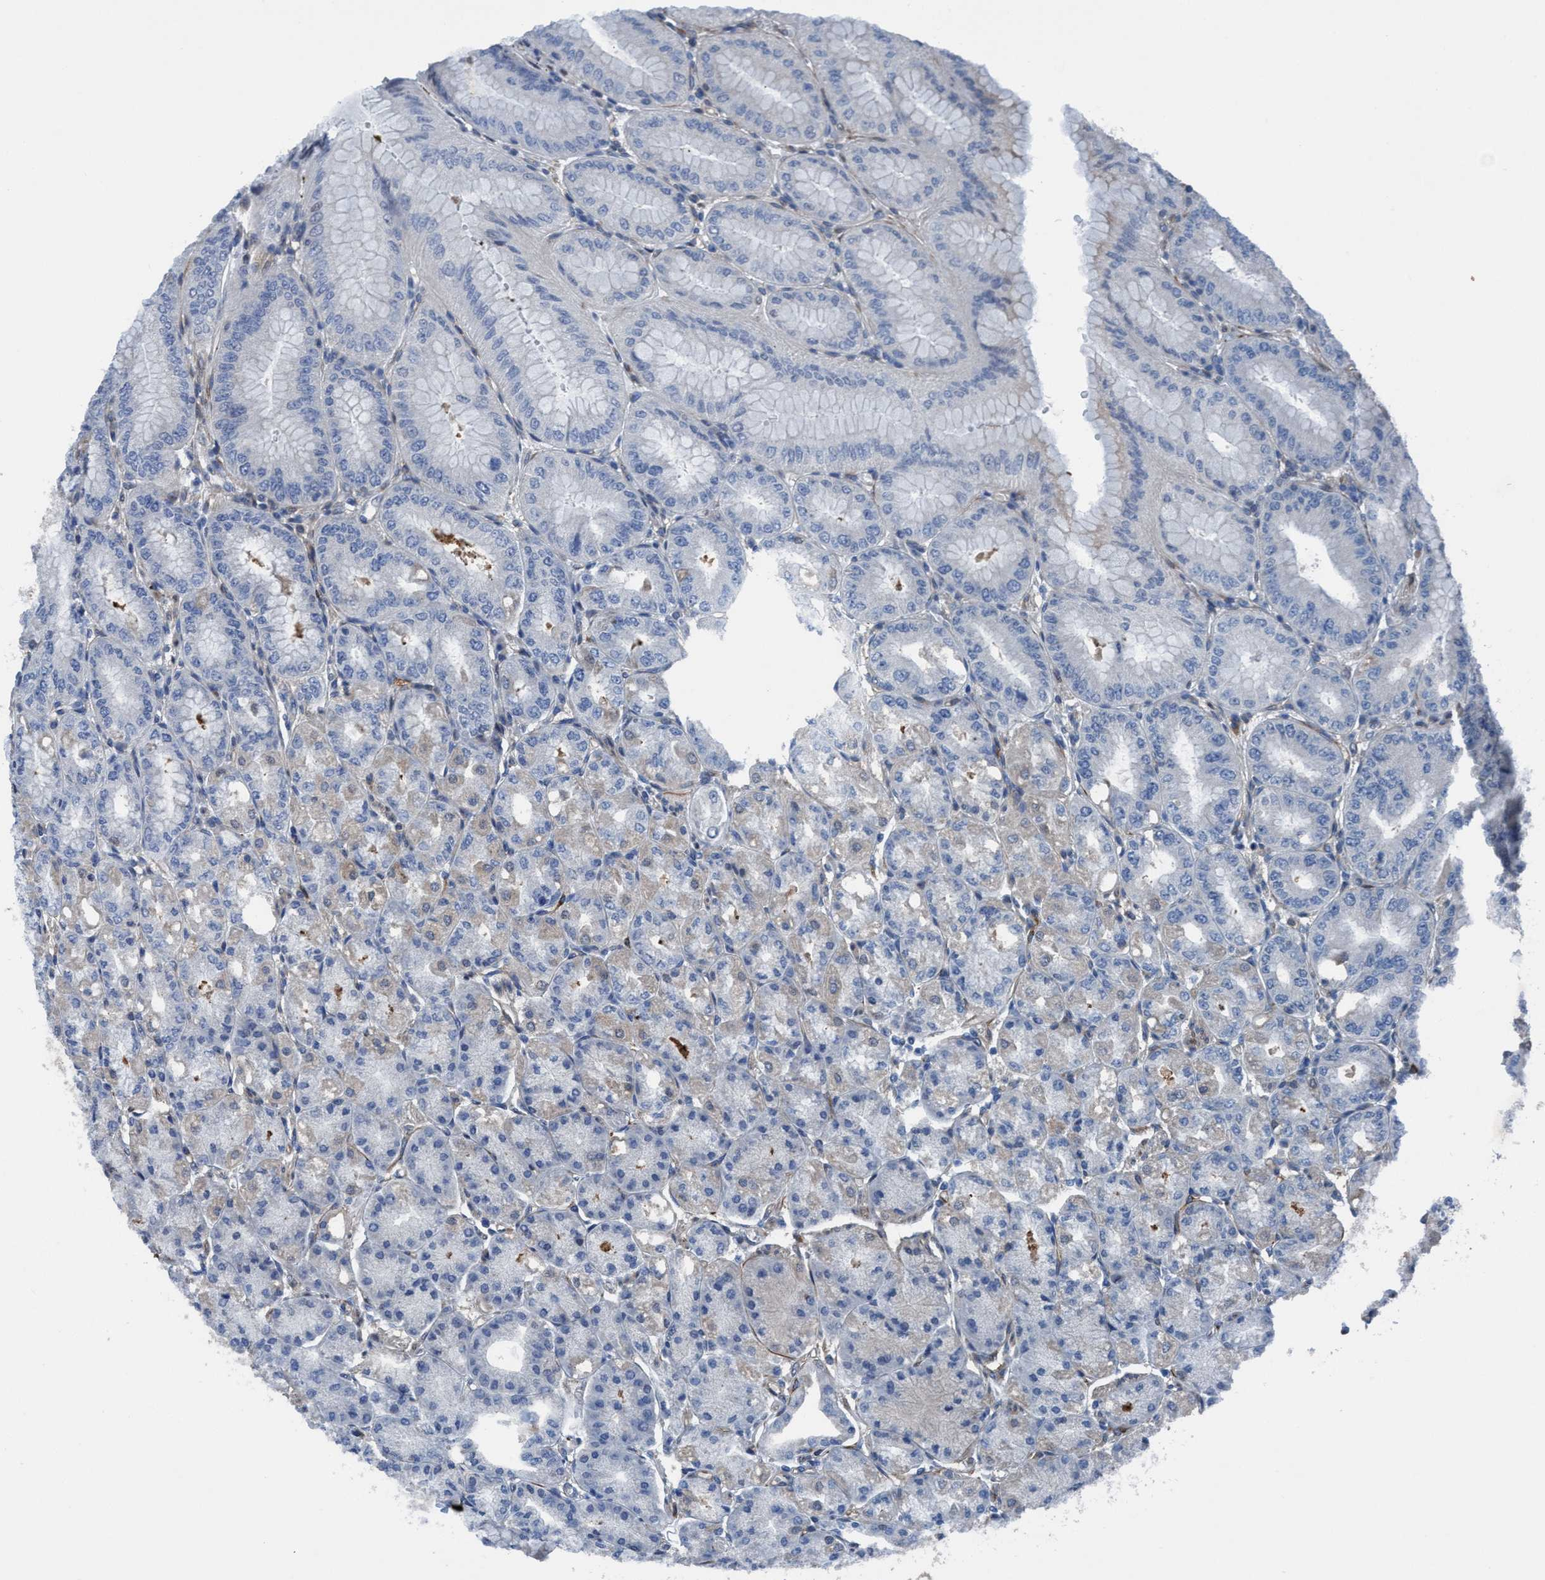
{"staining": {"intensity": "moderate", "quantity": "25%-75%", "location": "cytoplasmic/membranous,nuclear"}, "tissue": "stomach", "cell_type": "Glandular cells", "image_type": "normal", "snomed": [{"axis": "morphology", "description": "Normal tissue, NOS"}, {"axis": "topography", "description": "Stomach, lower"}], "caption": "Protein expression by immunohistochemistry demonstrates moderate cytoplasmic/membranous,nuclear staining in approximately 25%-75% of glandular cells in benign stomach.", "gene": "NMT1", "patient": {"sex": "male", "age": 71}}